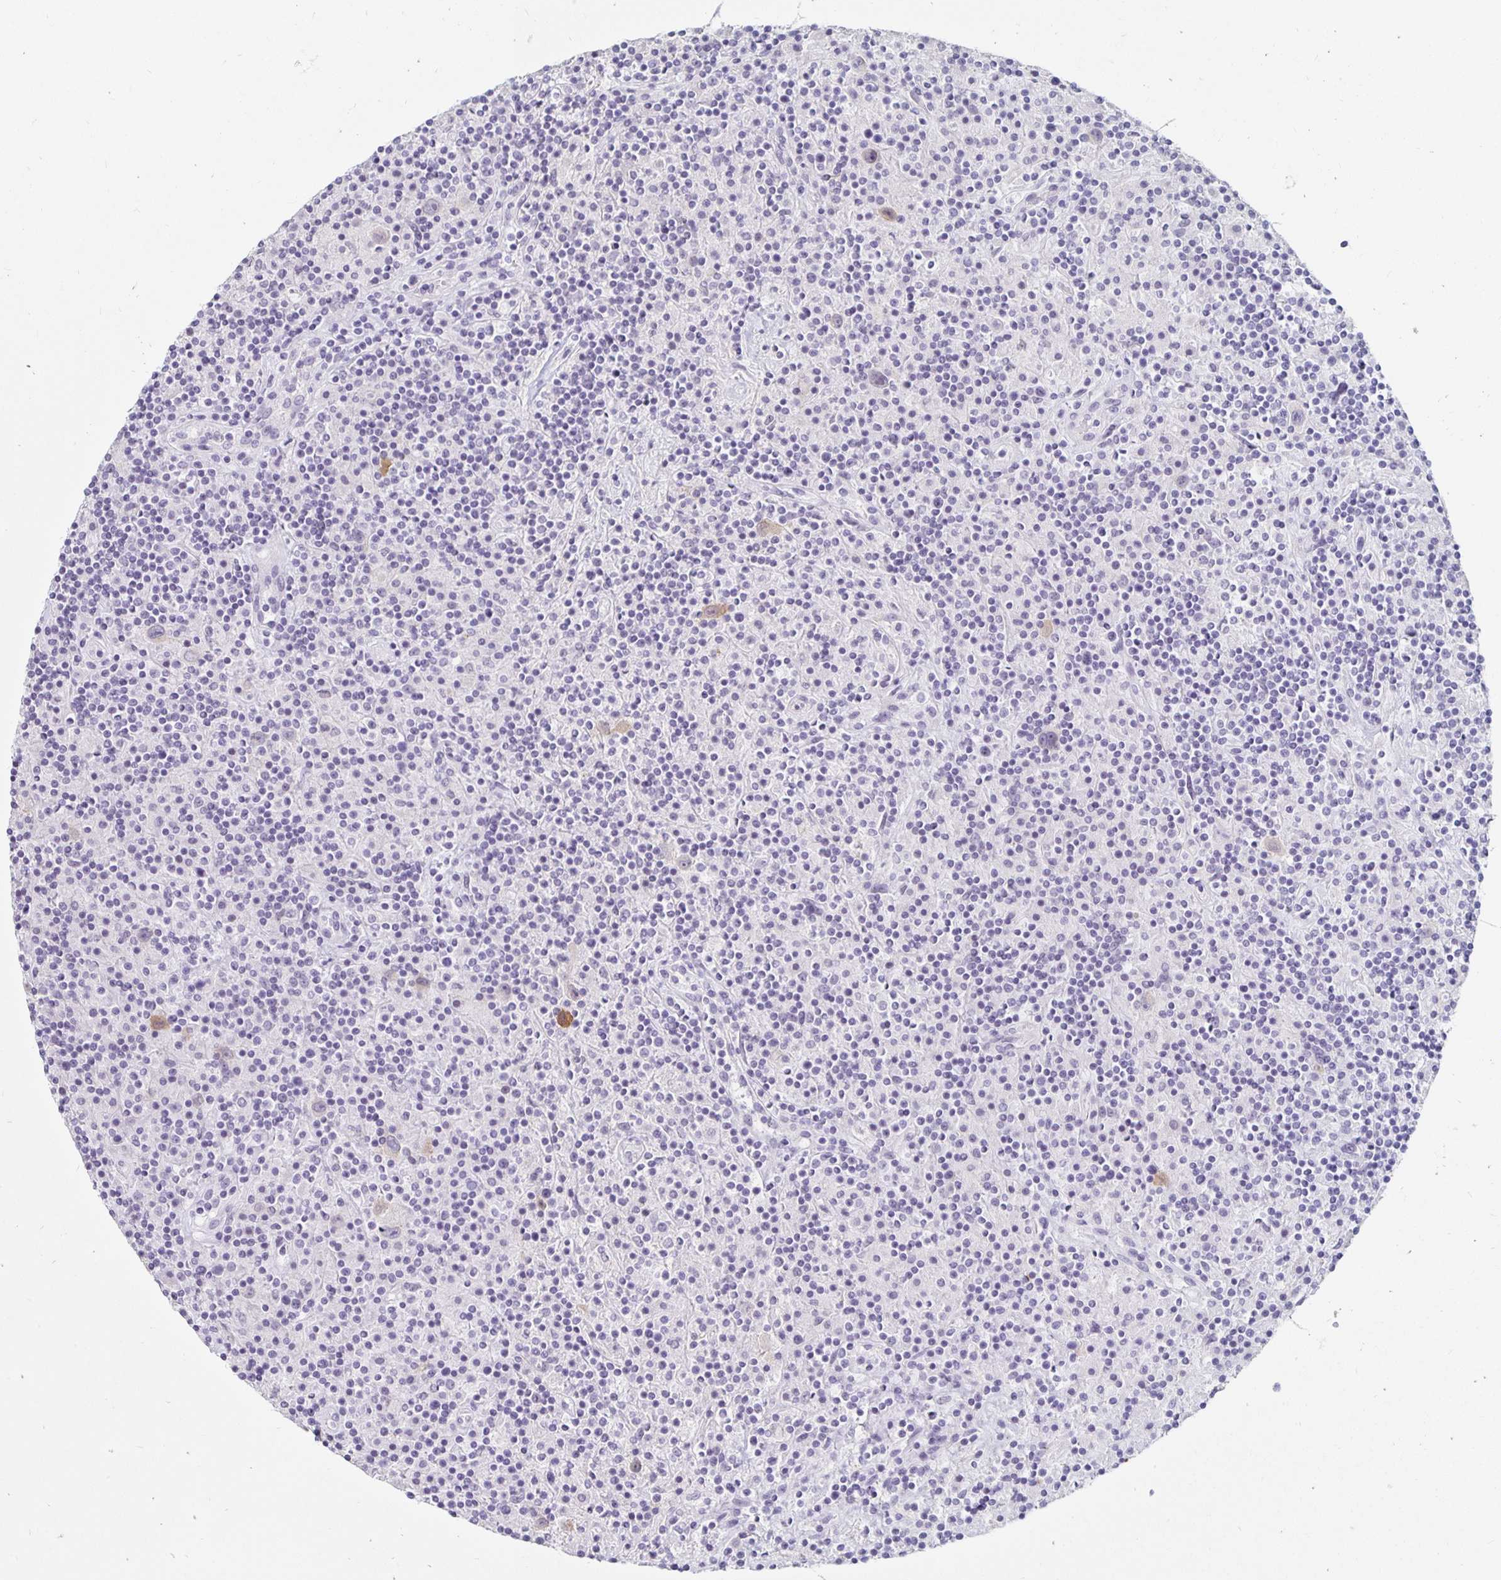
{"staining": {"intensity": "weak", "quantity": "25%-75%", "location": "cytoplasmic/membranous"}, "tissue": "lymphoma", "cell_type": "Tumor cells", "image_type": "cancer", "snomed": [{"axis": "morphology", "description": "Hodgkin's disease, NOS"}, {"axis": "topography", "description": "Lymph node"}], "caption": "Lymphoma stained with IHC exhibits weak cytoplasmic/membranous expression in about 25%-75% of tumor cells.", "gene": "KCNQ2", "patient": {"sex": "male", "age": 70}}